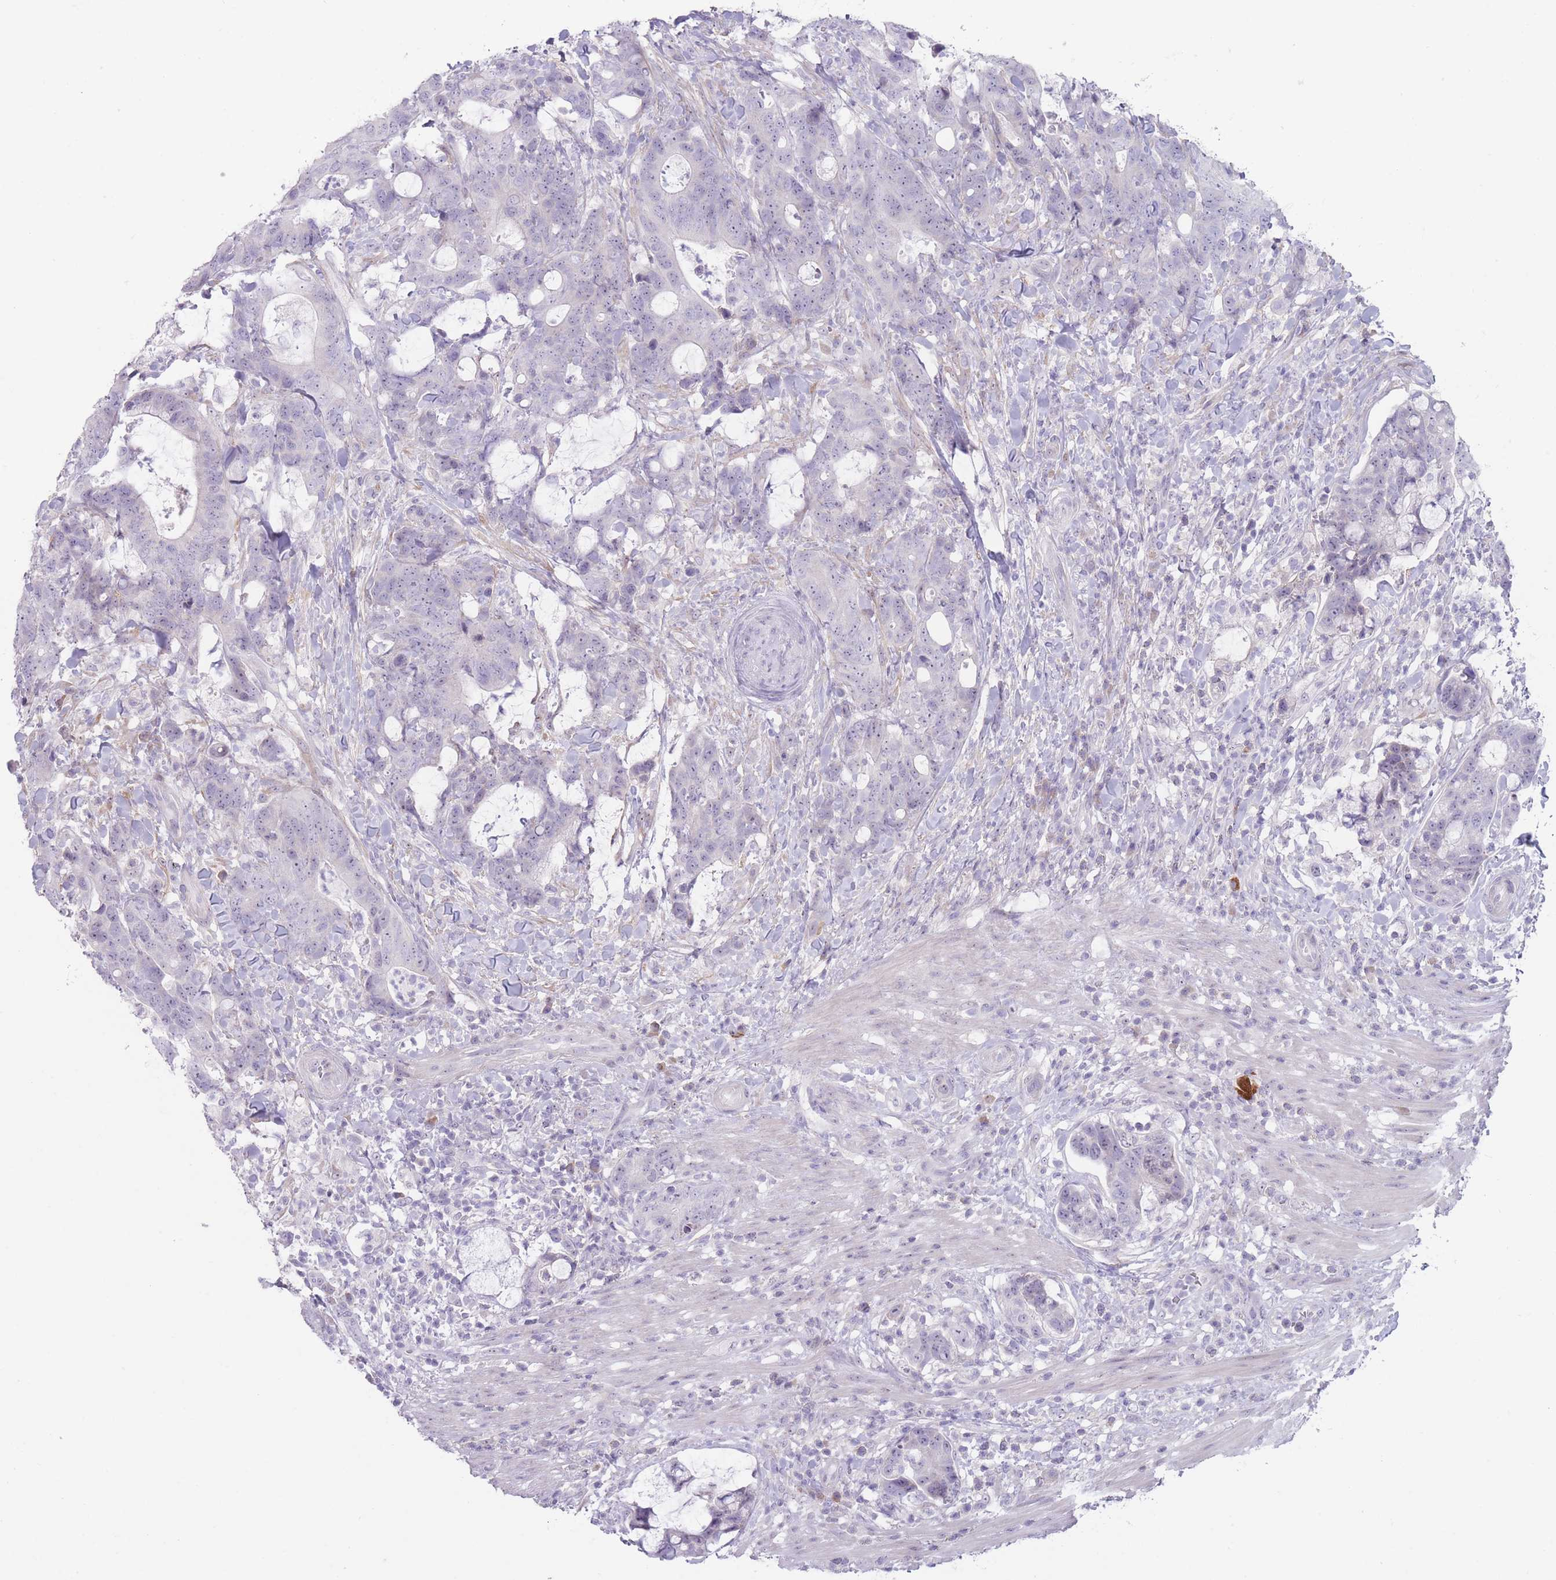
{"staining": {"intensity": "negative", "quantity": "none", "location": "none"}, "tissue": "colorectal cancer", "cell_type": "Tumor cells", "image_type": "cancer", "snomed": [{"axis": "morphology", "description": "Adenocarcinoma, NOS"}, {"axis": "topography", "description": "Colon"}], "caption": "Photomicrograph shows no protein expression in tumor cells of adenocarcinoma (colorectal) tissue. Nuclei are stained in blue.", "gene": "PAIP2B", "patient": {"sex": "female", "age": 82}}